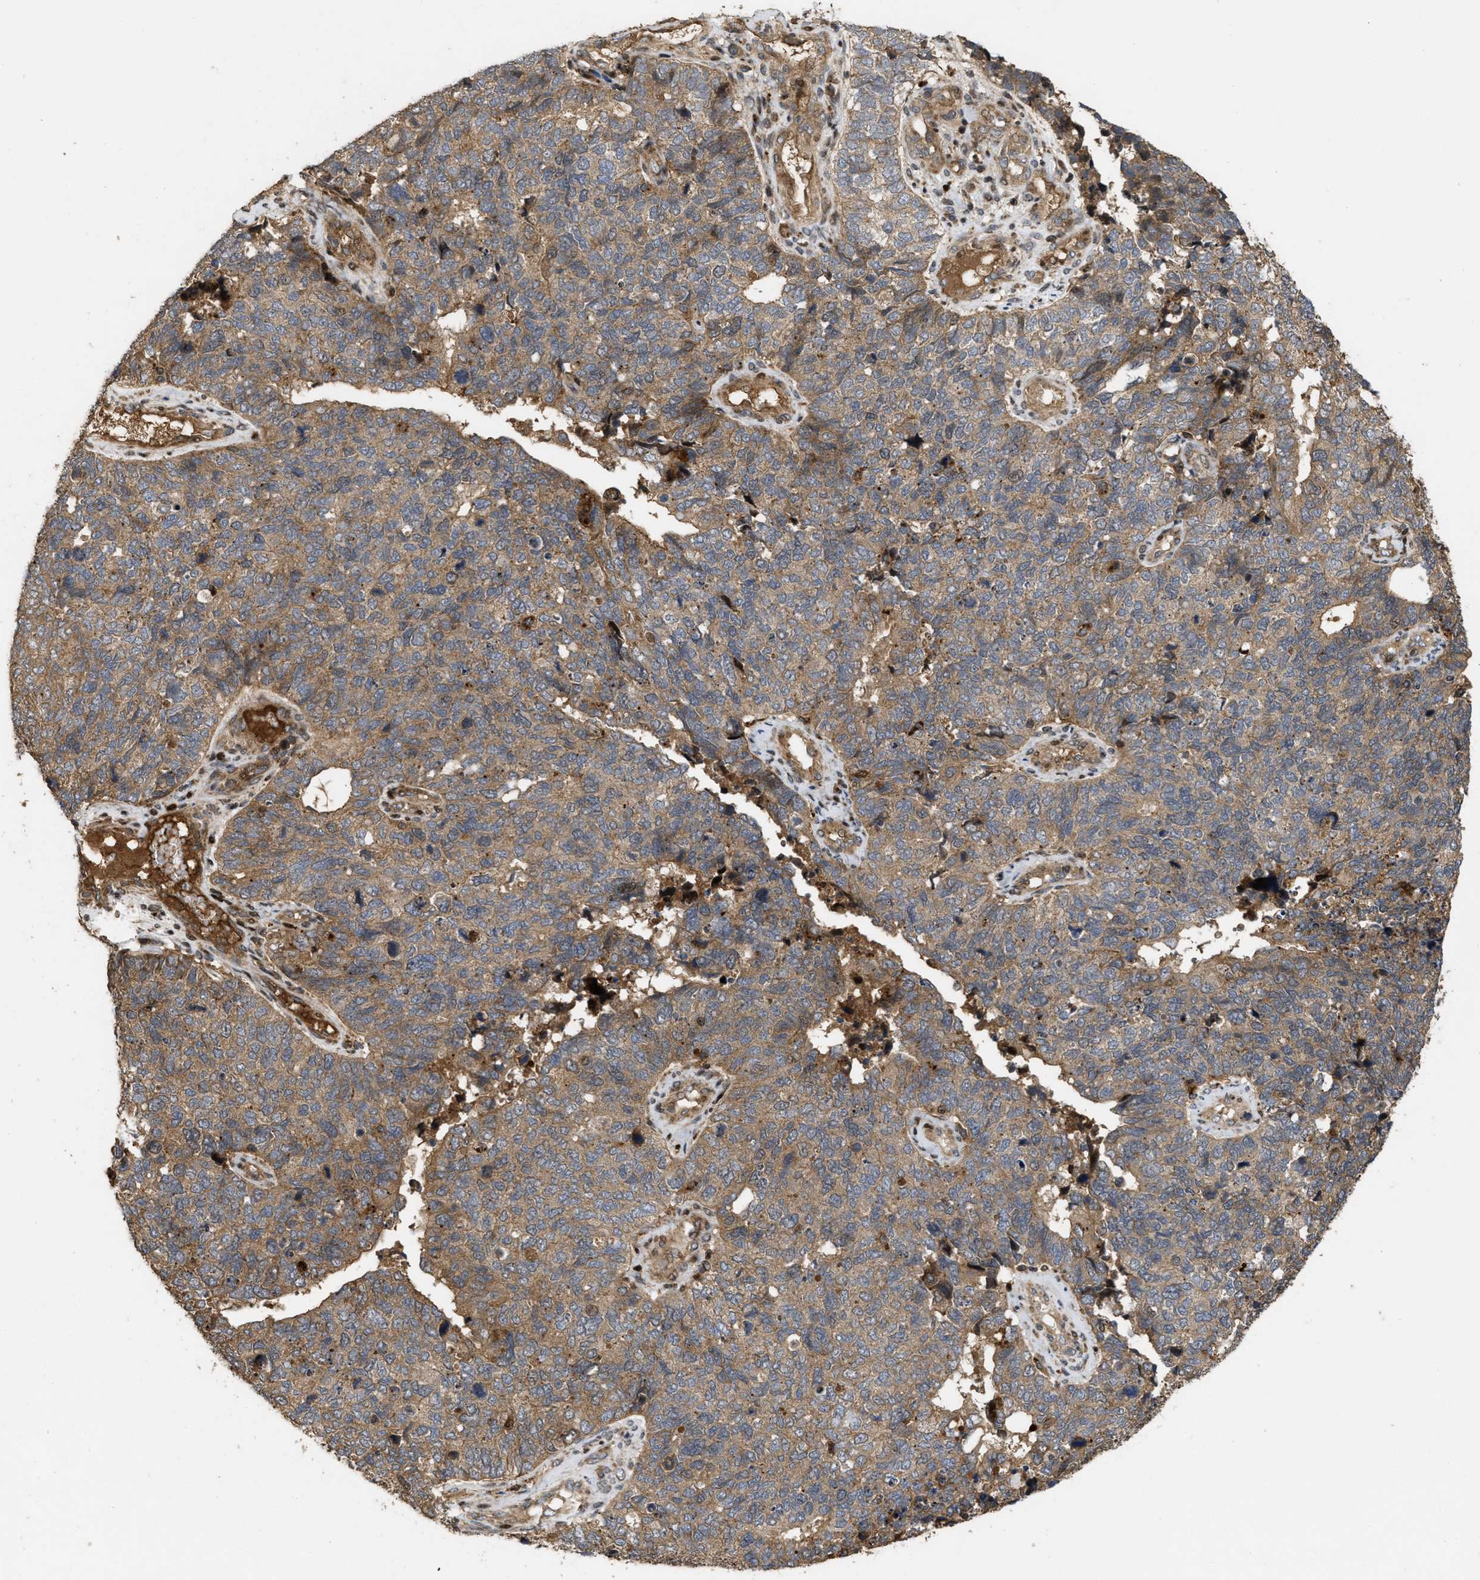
{"staining": {"intensity": "moderate", "quantity": ">75%", "location": "cytoplasmic/membranous"}, "tissue": "cervical cancer", "cell_type": "Tumor cells", "image_type": "cancer", "snomed": [{"axis": "morphology", "description": "Squamous cell carcinoma, NOS"}, {"axis": "topography", "description": "Cervix"}], "caption": "Cervical squamous cell carcinoma tissue displays moderate cytoplasmic/membranous positivity in about >75% of tumor cells, visualized by immunohistochemistry.", "gene": "CBR3", "patient": {"sex": "female", "age": 63}}